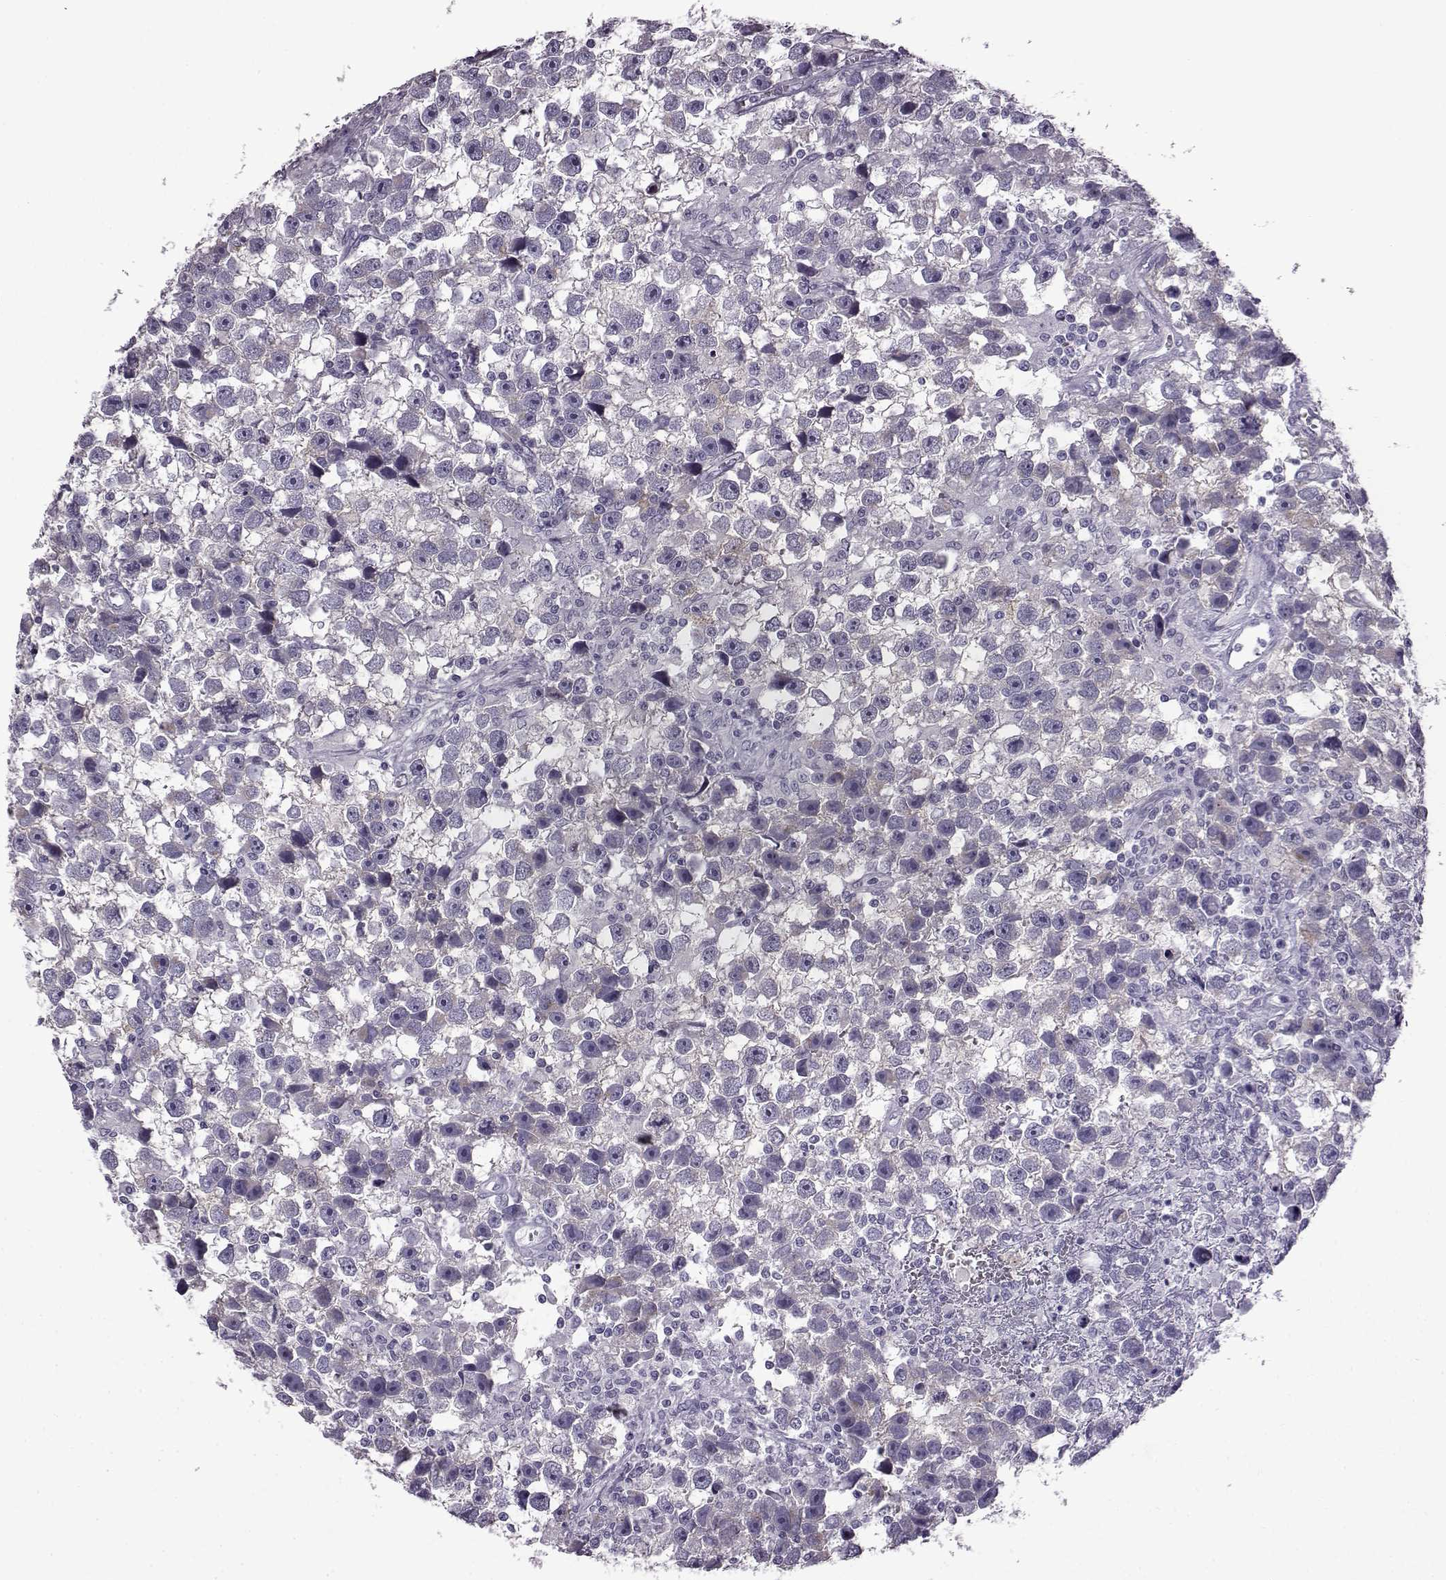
{"staining": {"intensity": "negative", "quantity": "none", "location": "none"}, "tissue": "testis cancer", "cell_type": "Tumor cells", "image_type": "cancer", "snomed": [{"axis": "morphology", "description": "Seminoma, NOS"}, {"axis": "topography", "description": "Testis"}], "caption": "Testis seminoma was stained to show a protein in brown. There is no significant positivity in tumor cells.", "gene": "SLC28A2", "patient": {"sex": "male", "age": 43}}